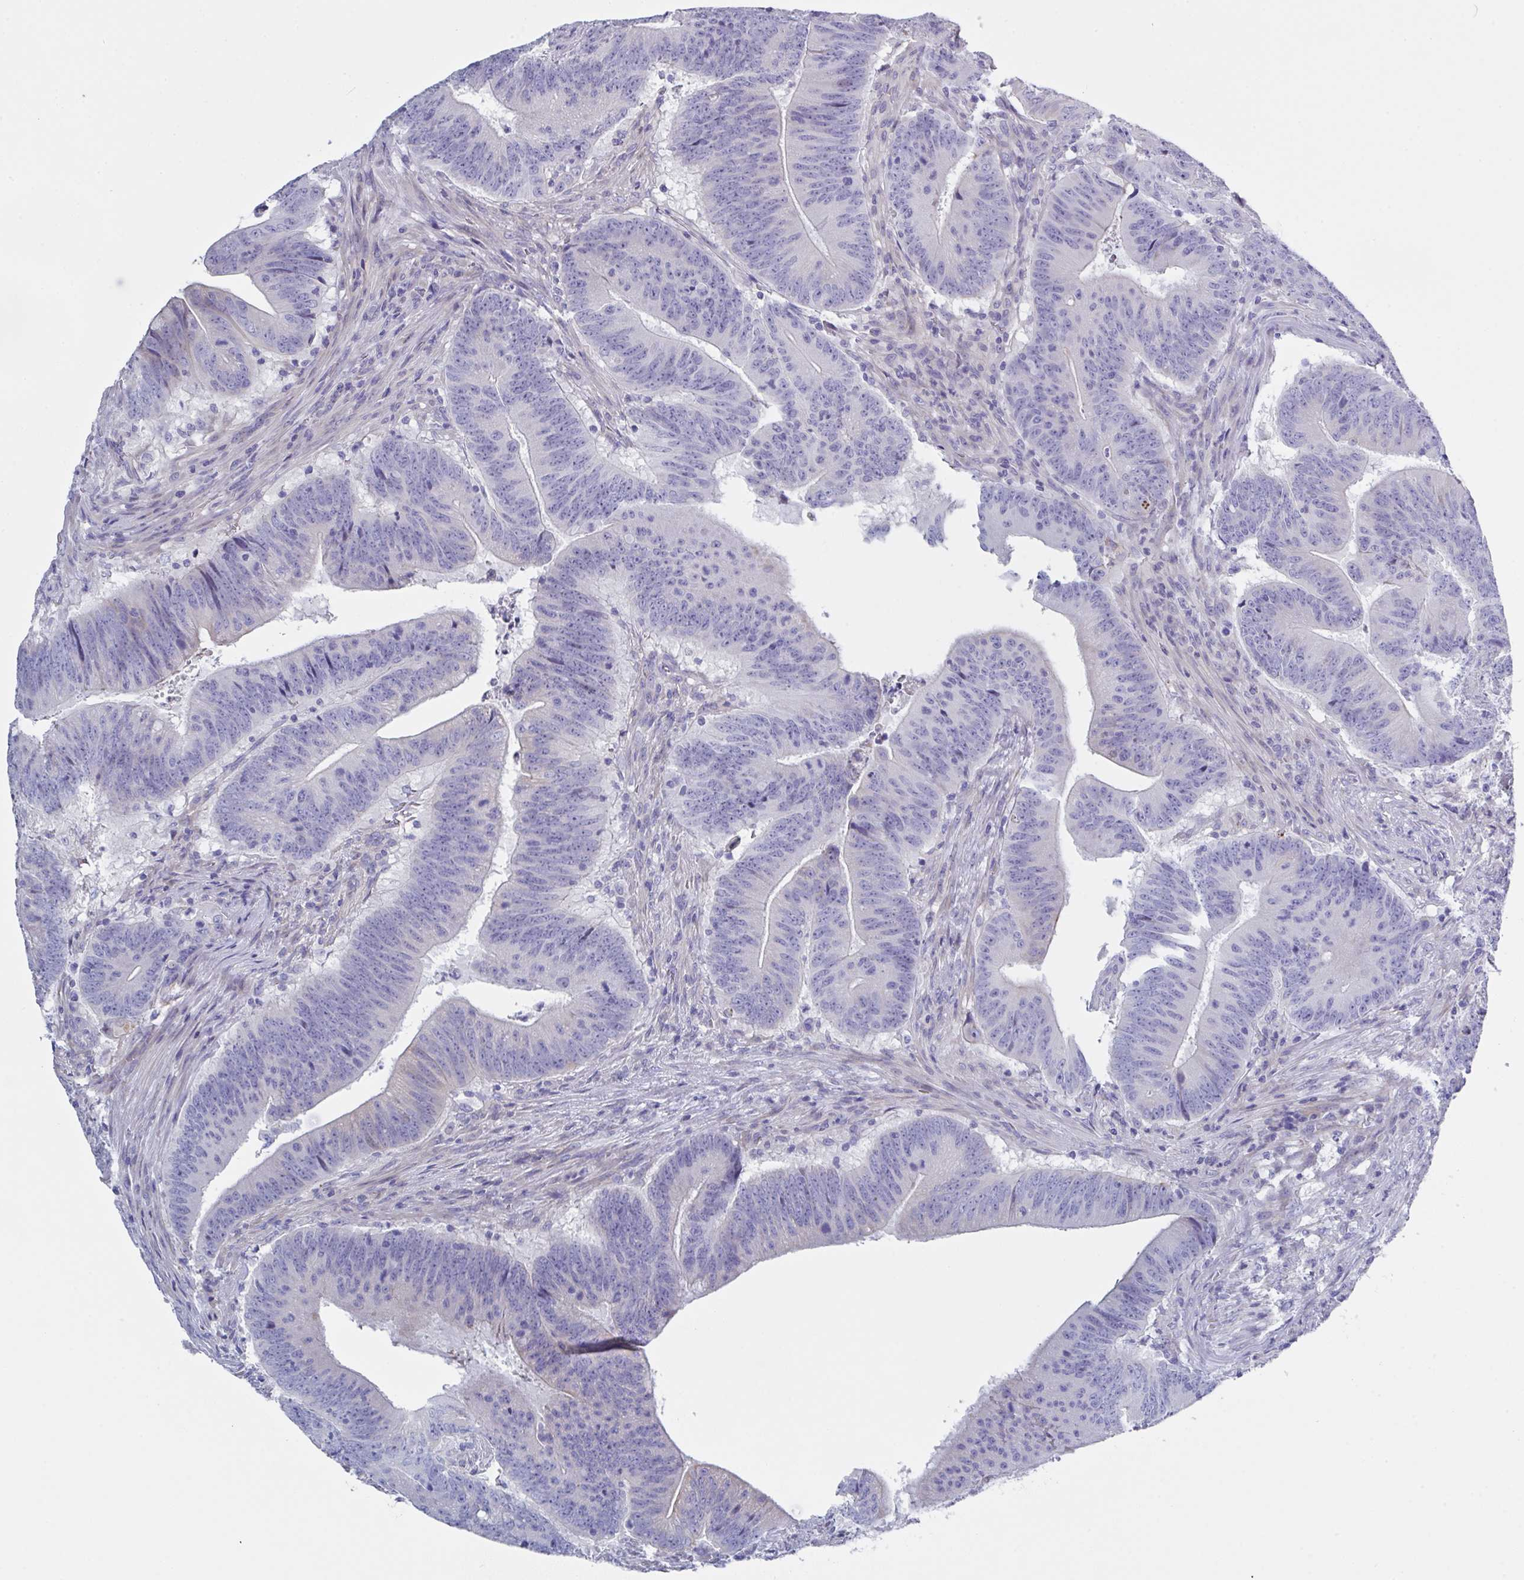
{"staining": {"intensity": "negative", "quantity": "none", "location": "none"}, "tissue": "colorectal cancer", "cell_type": "Tumor cells", "image_type": "cancer", "snomed": [{"axis": "morphology", "description": "Adenocarcinoma, NOS"}, {"axis": "topography", "description": "Colon"}], "caption": "DAB immunohistochemical staining of human colorectal adenocarcinoma reveals no significant staining in tumor cells.", "gene": "FBXO47", "patient": {"sex": "female", "age": 87}}